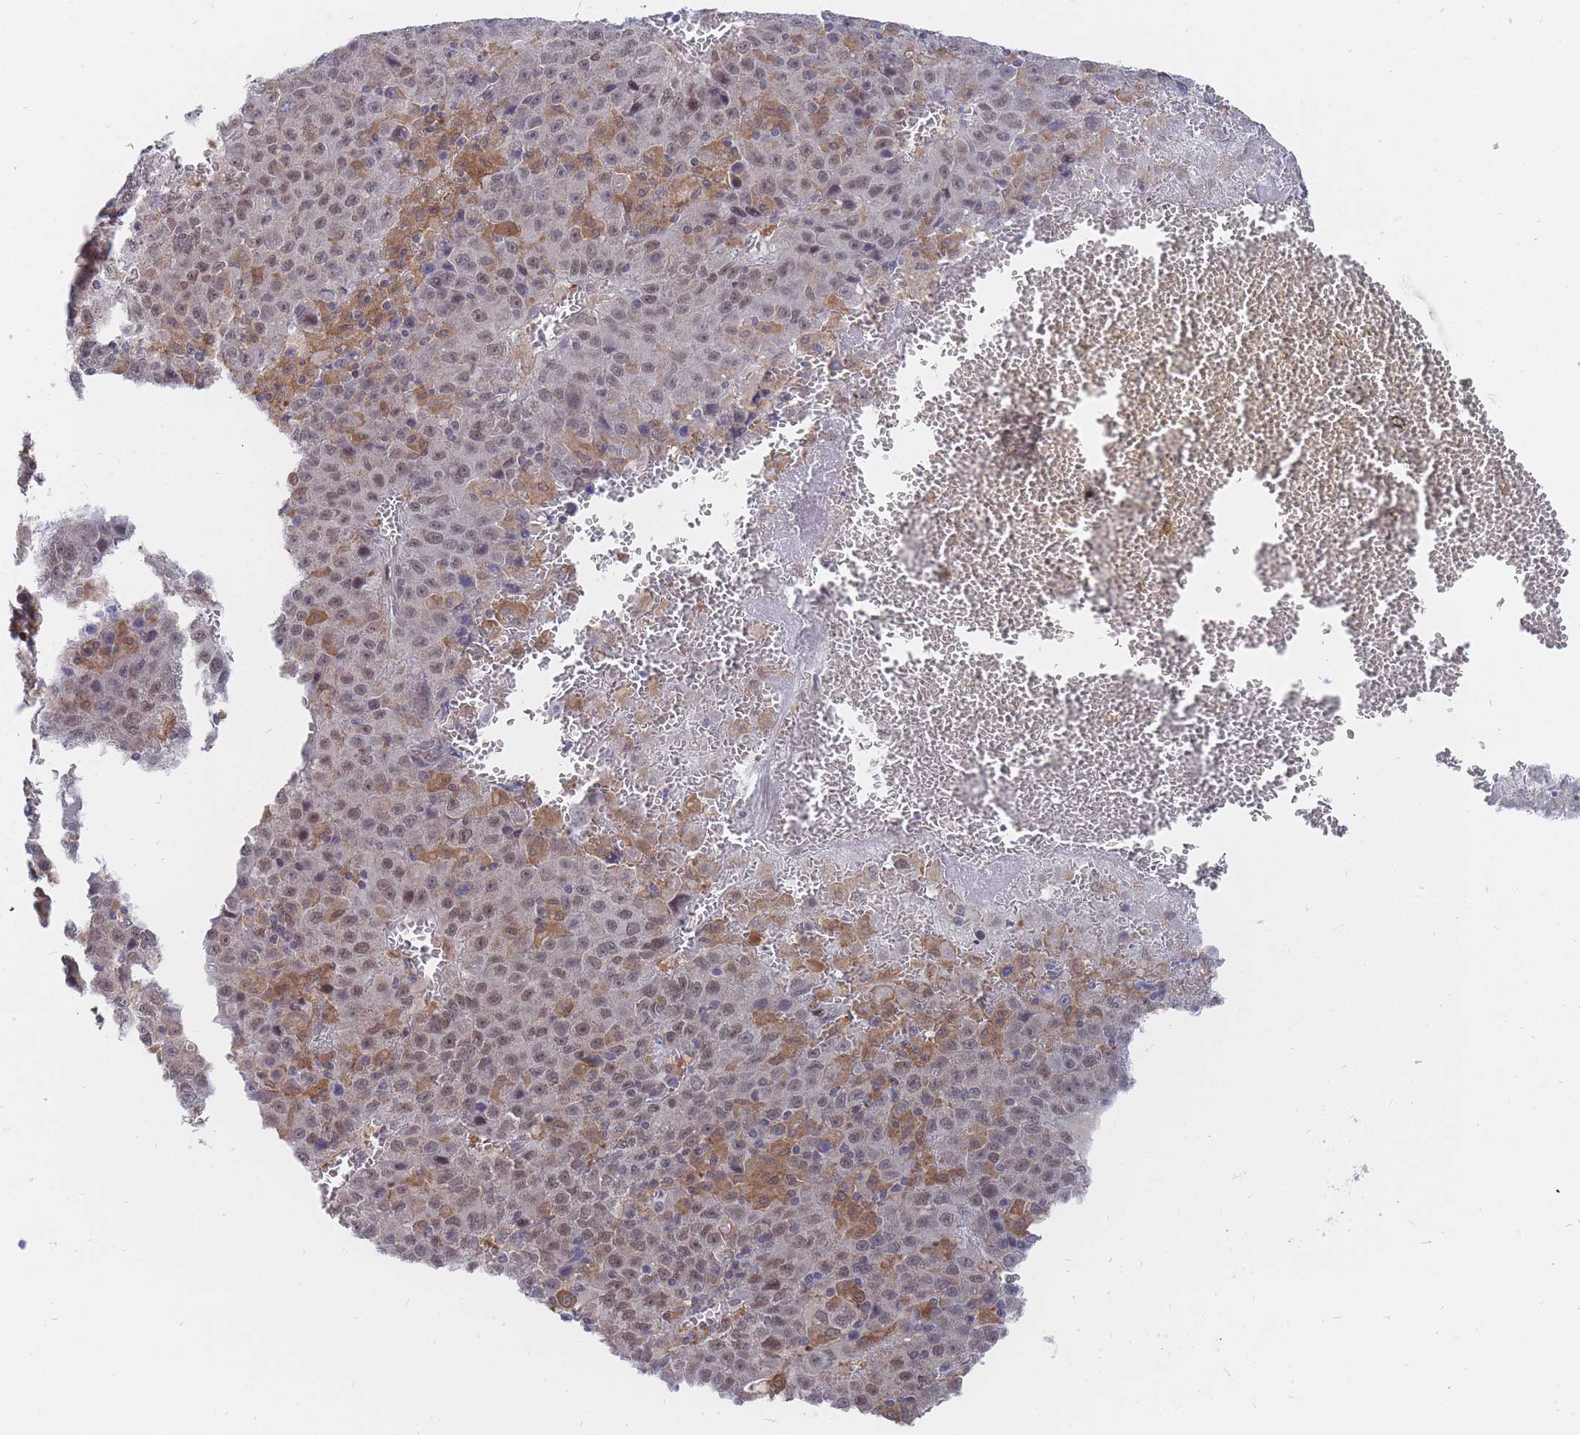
{"staining": {"intensity": "moderate", "quantity": ">75%", "location": "nuclear"}, "tissue": "liver cancer", "cell_type": "Tumor cells", "image_type": "cancer", "snomed": [{"axis": "morphology", "description": "Carcinoma, Hepatocellular, NOS"}, {"axis": "topography", "description": "Liver"}], "caption": "A photomicrograph showing moderate nuclear staining in approximately >75% of tumor cells in liver cancer, as visualized by brown immunohistochemical staining.", "gene": "GINS1", "patient": {"sex": "female", "age": 53}}